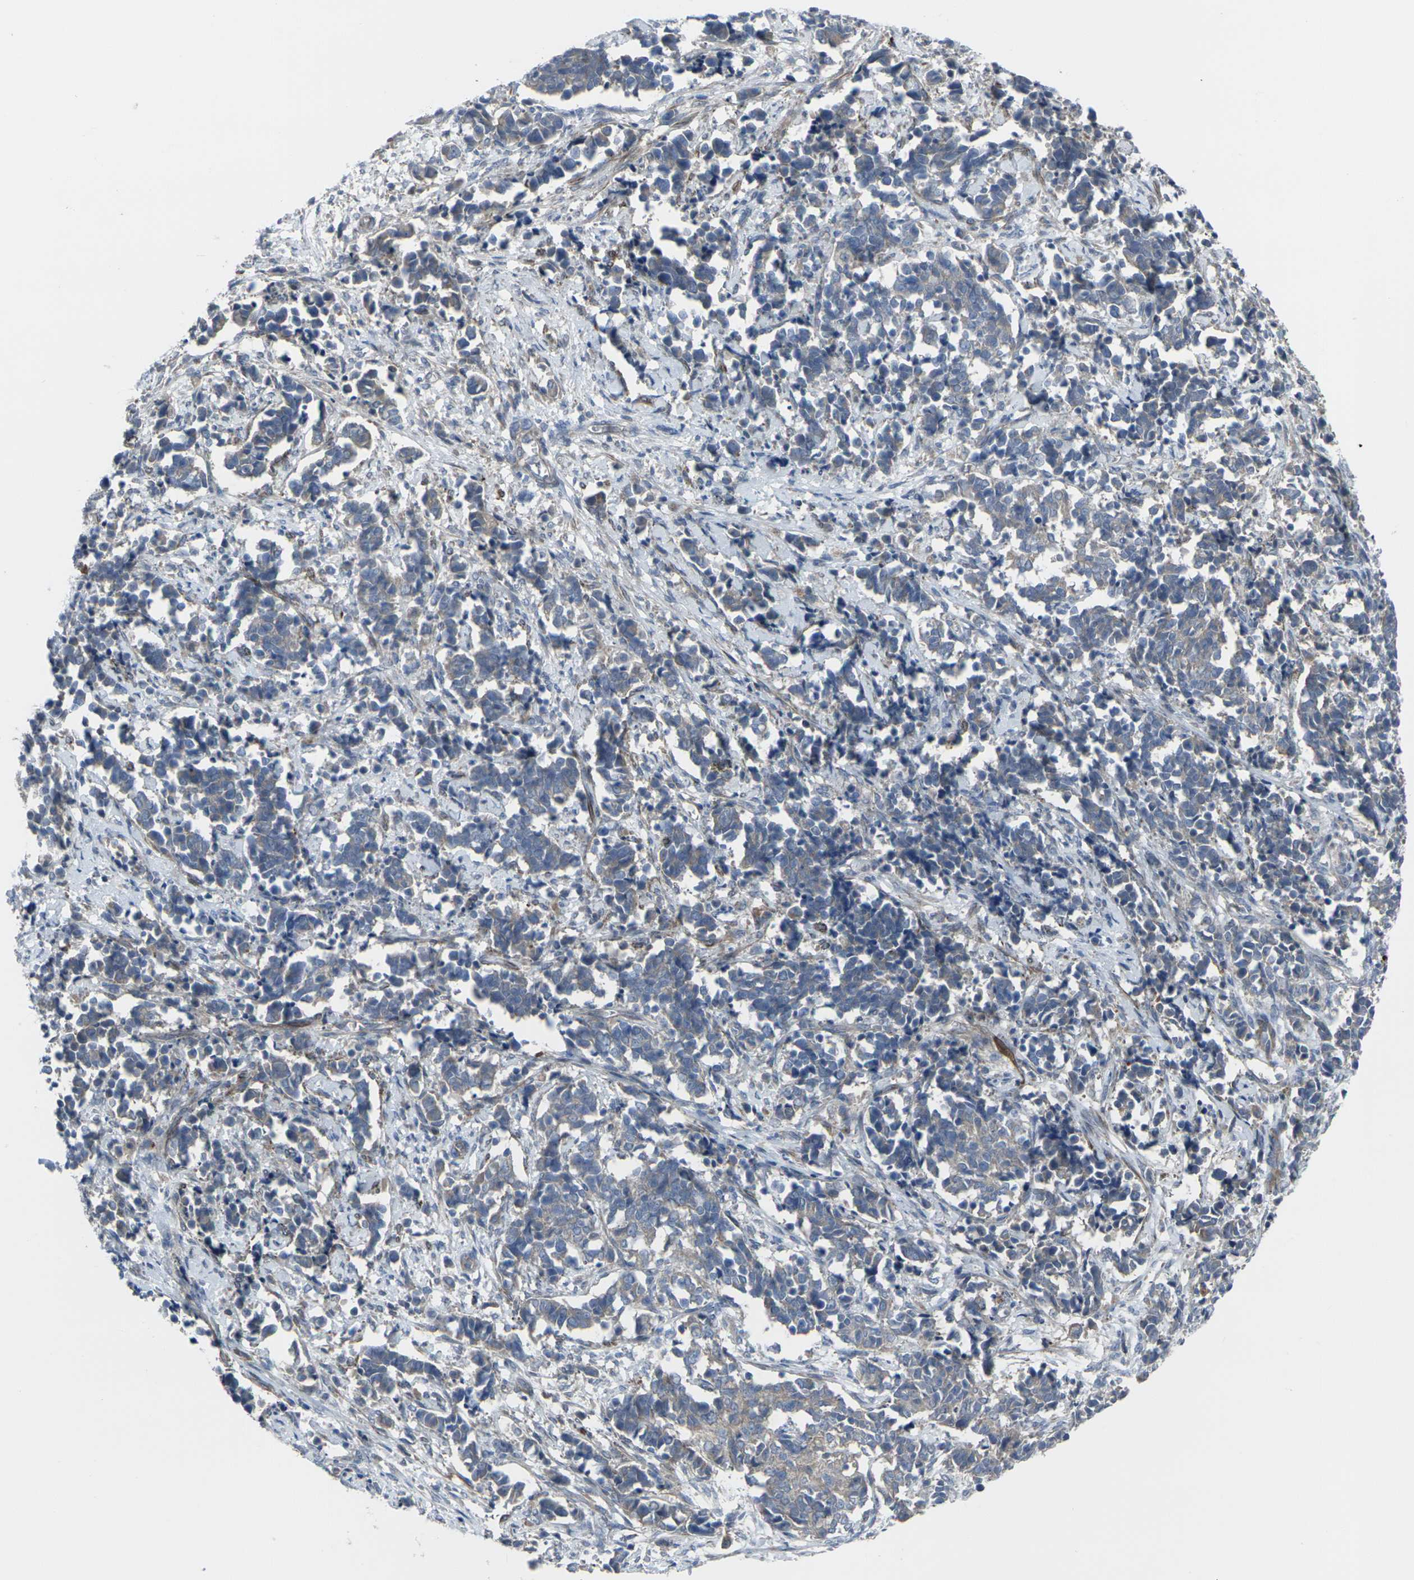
{"staining": {"intensity": "weak", "quantity": ">75%", "location": "cytoplasmic/membranous"}, "tissue": "cervical cancer", "cell_type": "Tumor cells", "image_type": "cancer", "snomed": [{"axis": "morphology", "description": "Normal tissue, NOS"}, {"axis": "morphology", "description": "Squamous cell carcinoma, NOS"}, {"axis": "topography", "description": "Cervix"}], "caption": "This micrograph shows immunohistochemistry staining of cervical squamous cell carcinoma, with low weak cytoplasmic/membranous expression in approximately >75% of tumor cells.", "gene": "CCR10", "patient": {"sex": "female", "age": 35}}